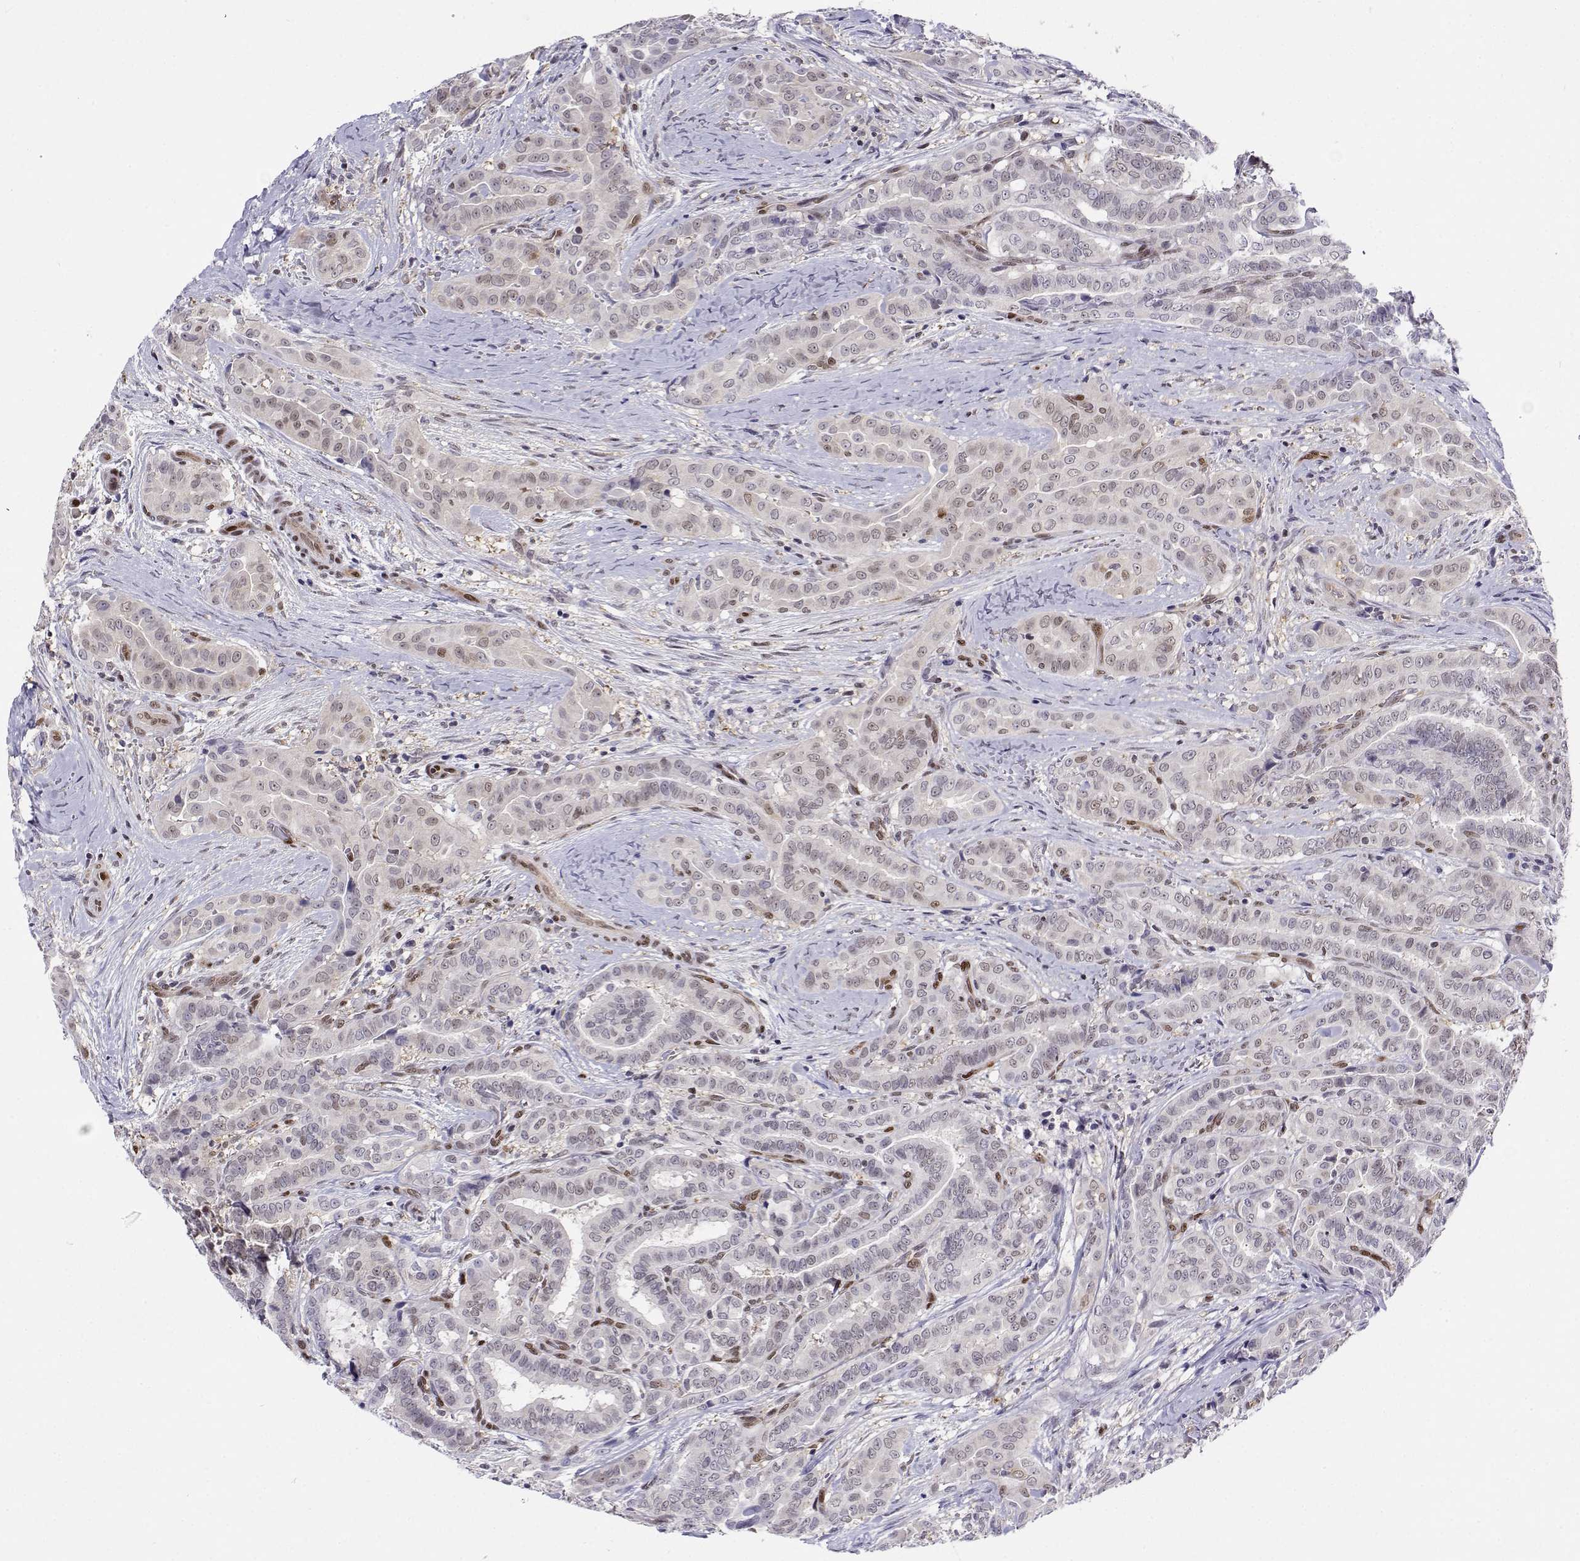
{"staining": {"intensity": "negative", "quantity": "none", "location": "none"}, "tissue": "thyroid cancer", "cell_type": "Tumor cells", "image_type": "cancer", "snomed": [{"axis": "morphology", "description": "Papillary adenocarcinoma, NOS"}, {"axis": "morphology", "description": "Papillary adenoma metastatic"}, {"axis": "topography", "description": "Thyroid gland"}], "caption": "Thyroid cancer (papillary adenocarcinoma) was stained to show a protein in brown. There is no significant staining in tumor cells.", "gene": "ERF", "patient": {"sex": "female", "age": 50}}